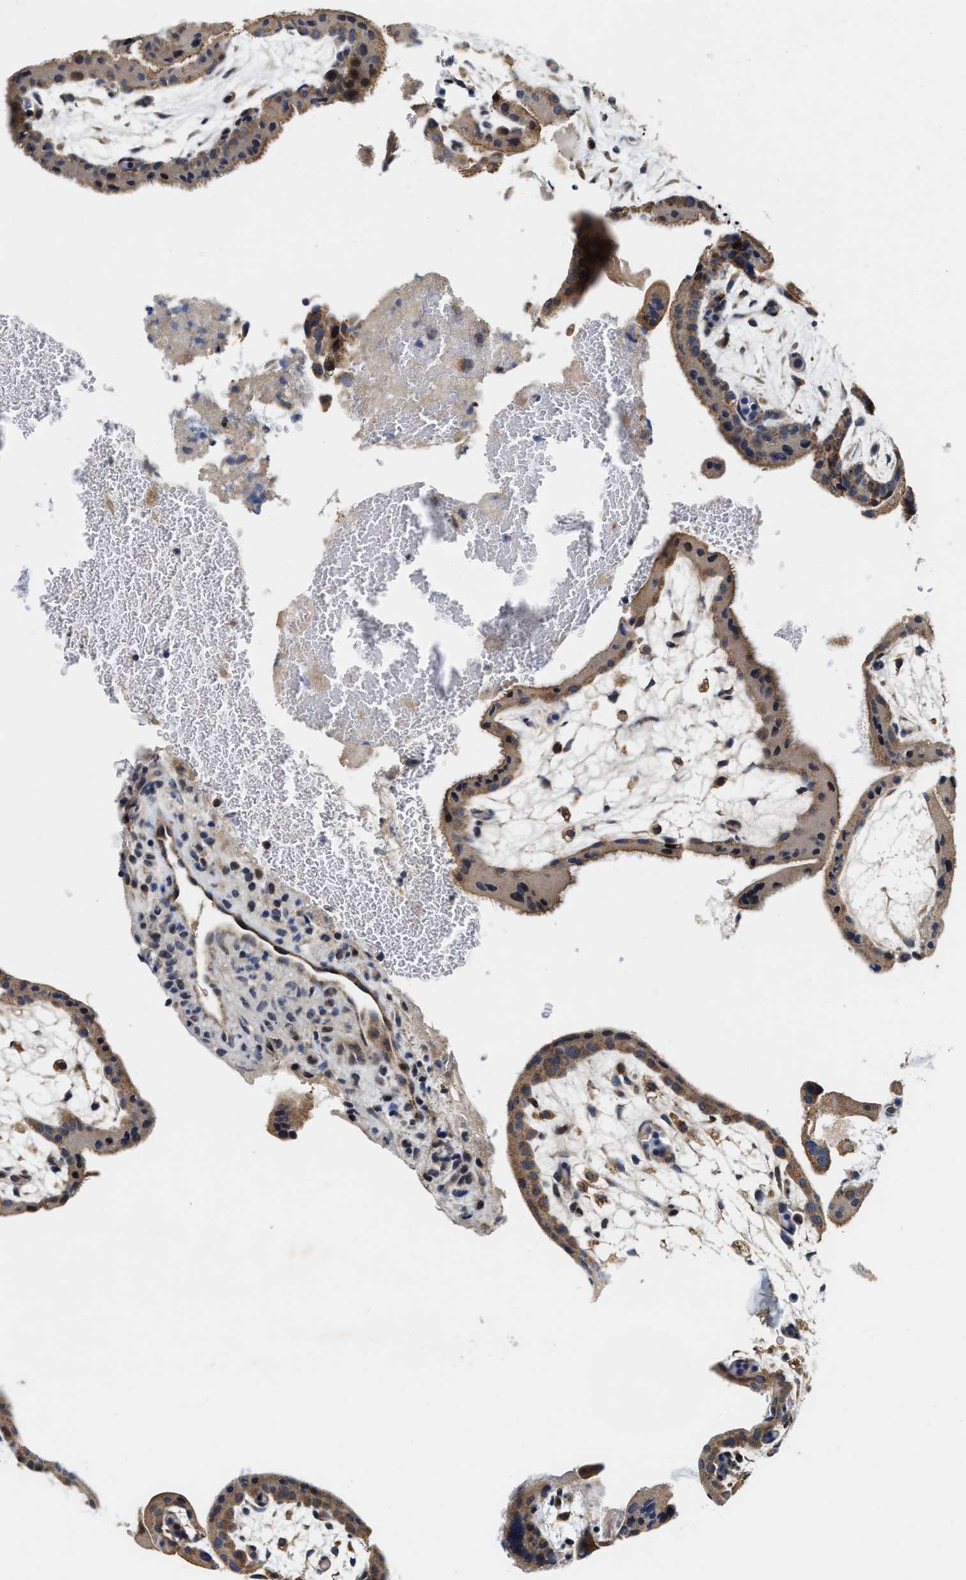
{"staining": {"intensity": "moderate", "quantity": ">75%", "location": "cytoplasmic/membranous"}, "tissue": "placenta", "cell_type": "Decidual cells", "image_type": "normal", "snomed": [{"axis": "morphology", "description": "Normal tissue, NOS"}, {"axis": "topography", "description": "Placenta"}], "caption": "Immunohistochemical staining of benign placenta shows >75% levels of moderate cytoplasmic/membranous protein staining in about >75% of decidual cells.", "gene": "SCYL2", "patient": {"sex": "female", "age": 35}}